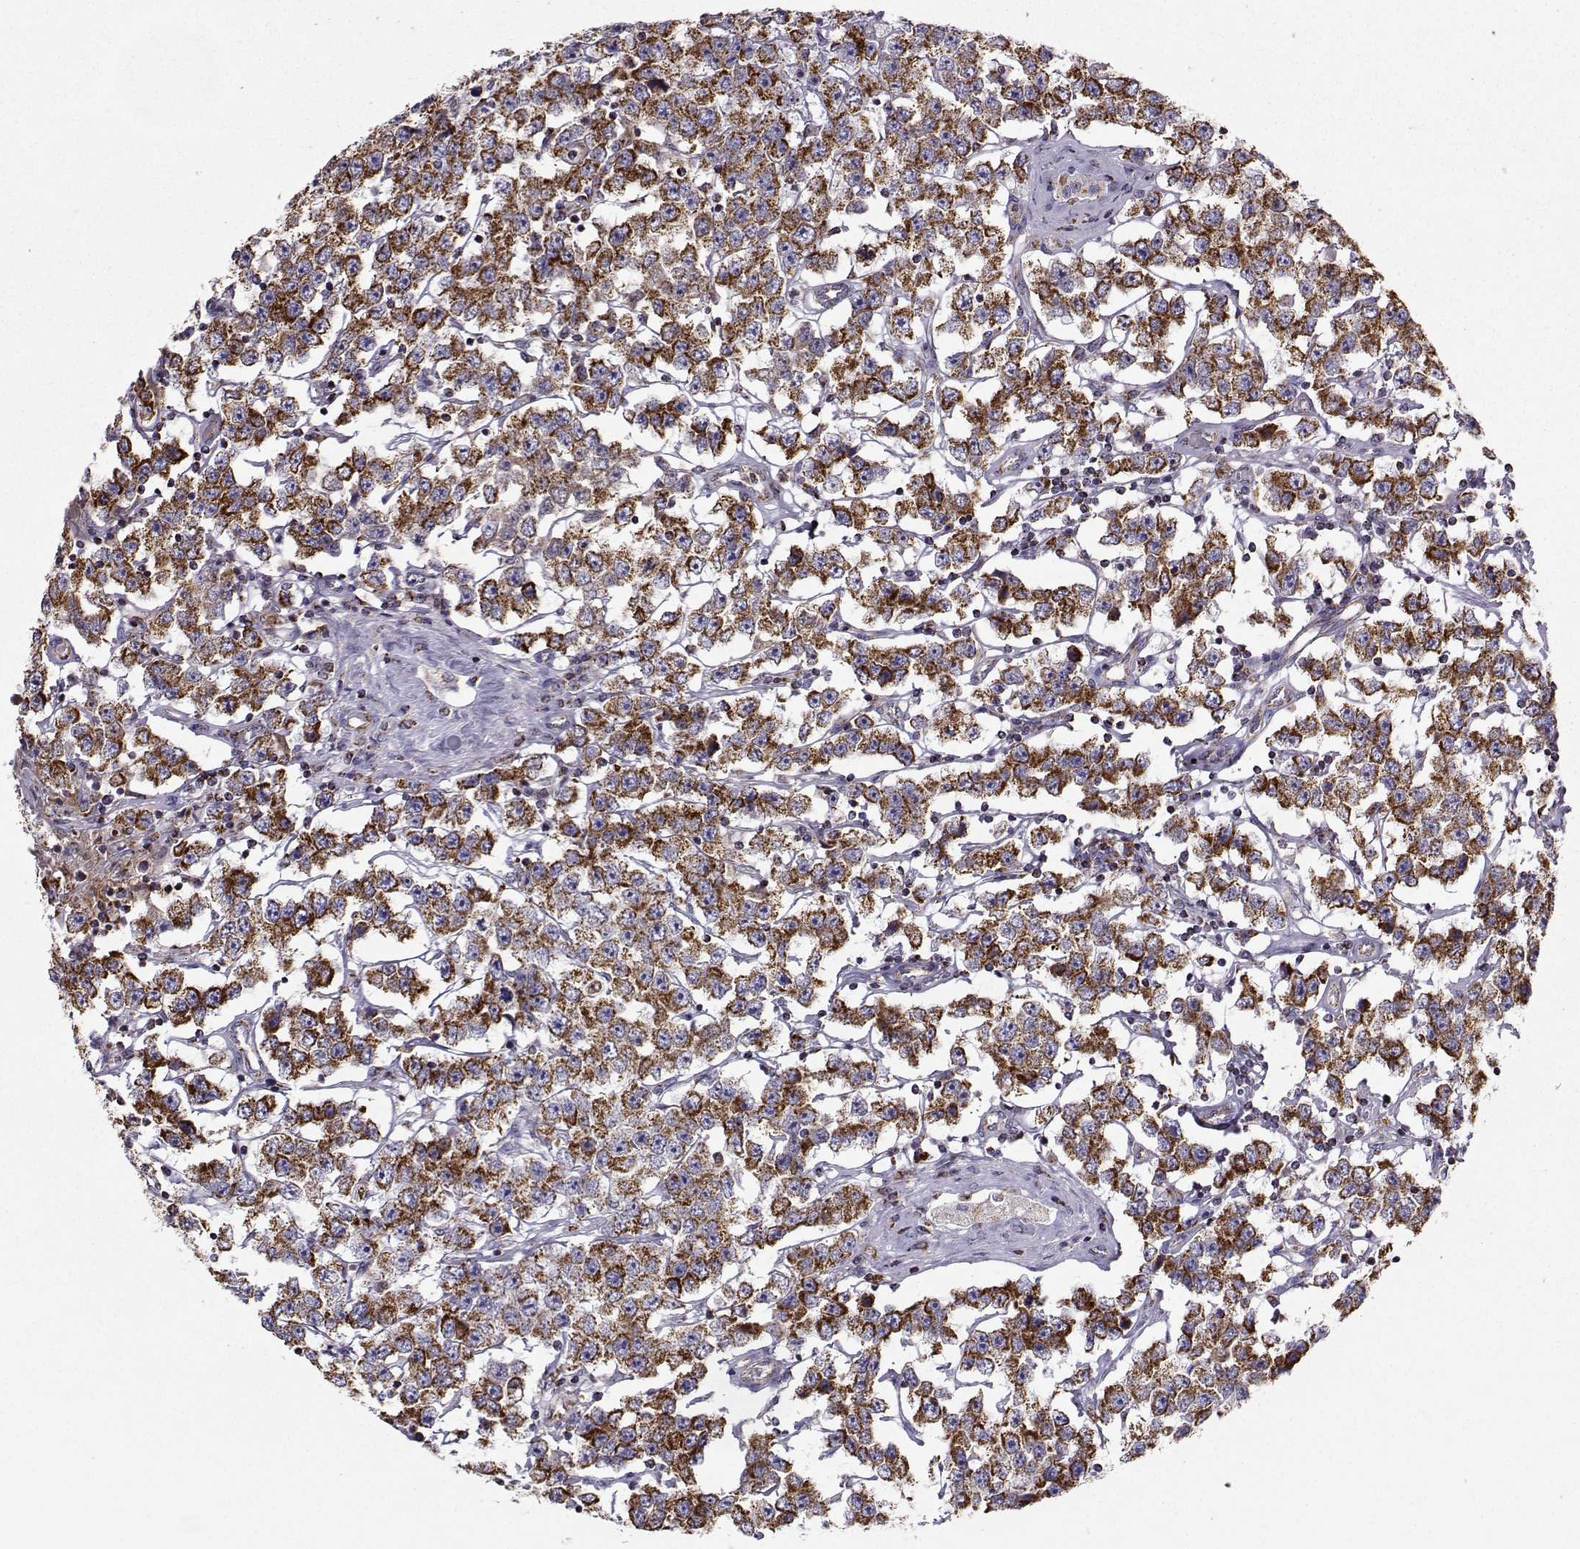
{"staining": {"intensity": "strong", "quantity": ">75%", "location": "cytoplasmic/membranous"}, "tissue": "testis cancer", "cell_type": "Tumor cells", "image_type": "cancer", "snomed": [{"axis": "morphology", "description": "Seminoma, NOS"}, {"axis": "topography", "description": "Testis"}], "caption": "Protein expression analysis of seminoma (testis) shows strong cytoplasmic/membranous expression in approximately >75% of tumor cells. (IHC, brightfield microscopy, high magnification).", "gene": "NECAB3", "patient": {"sex": "male", "age": 52}}